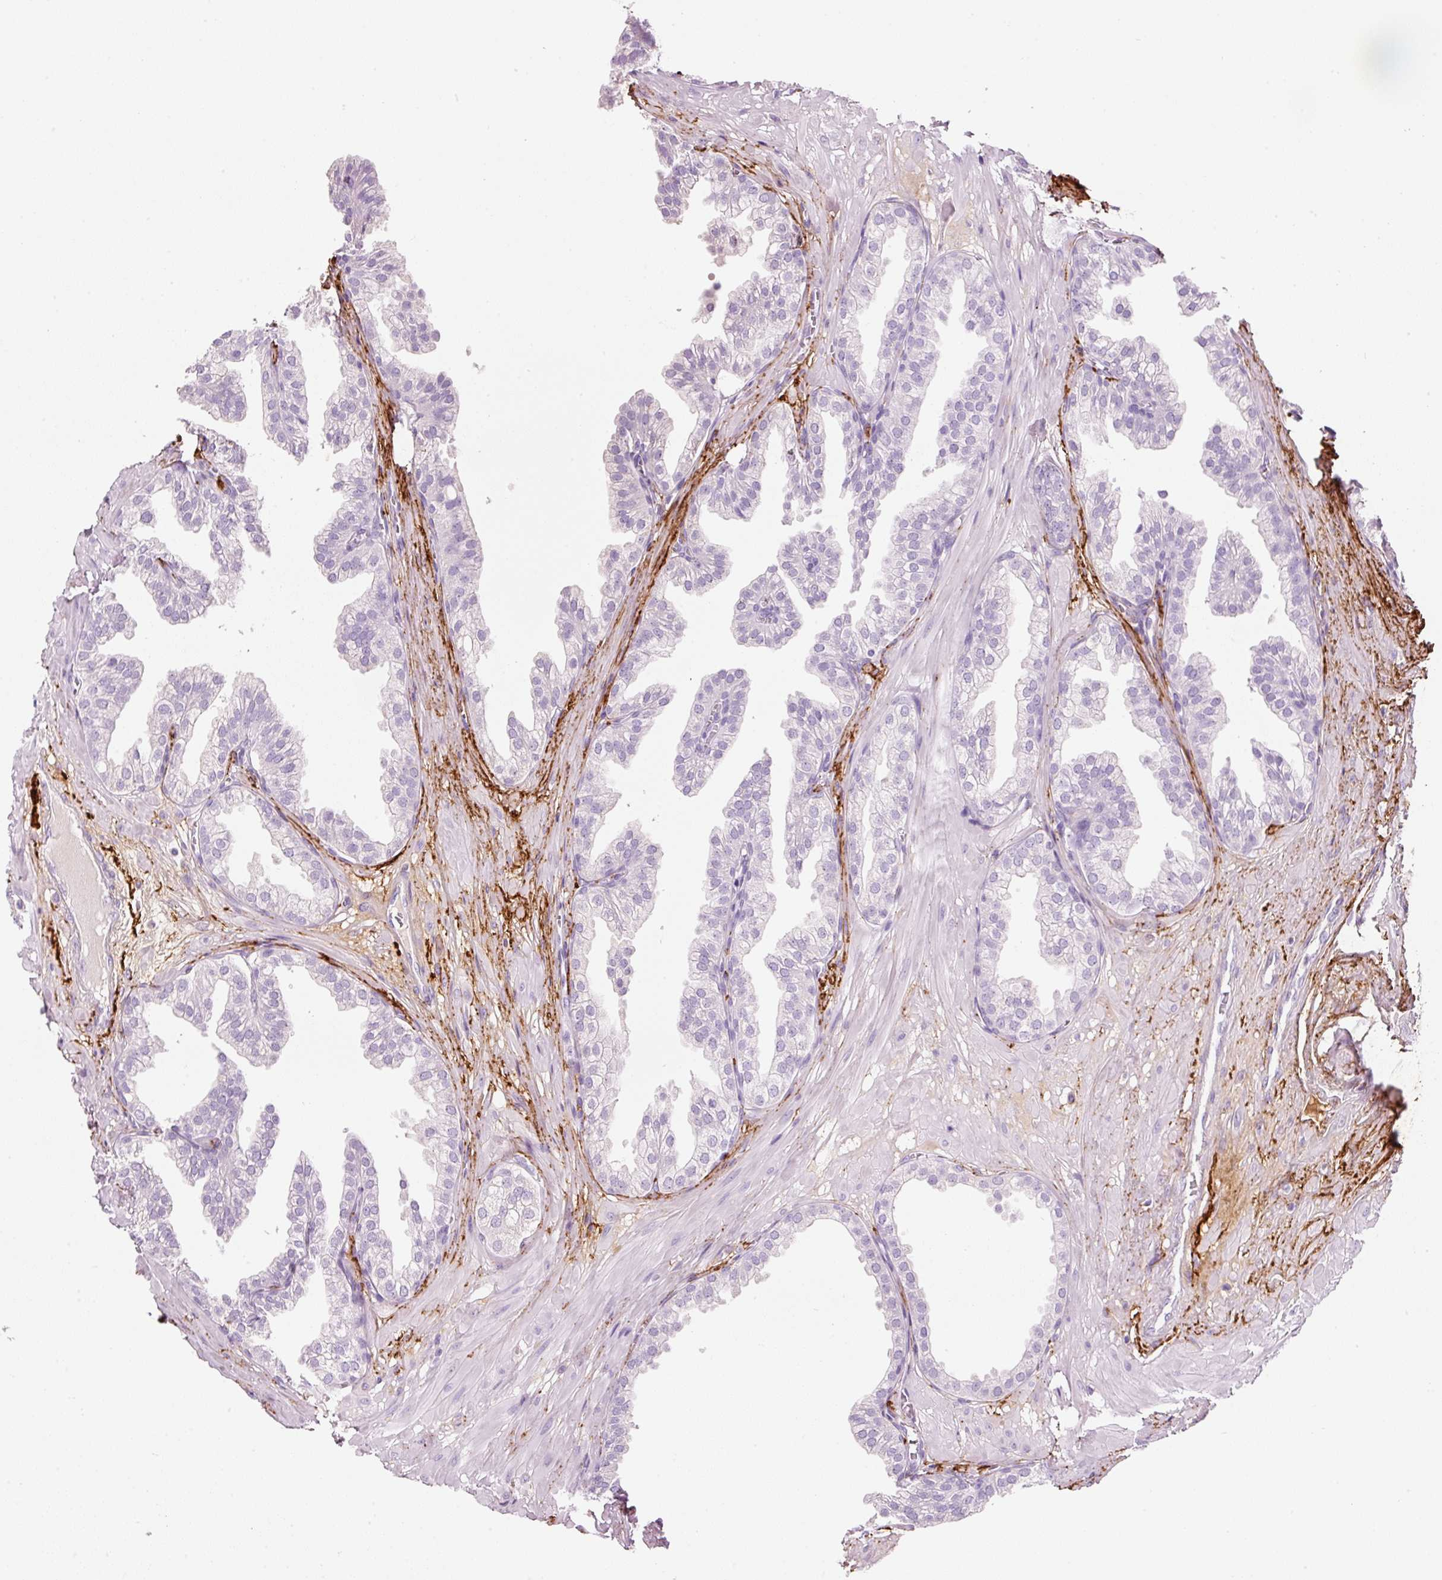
{"staining": {"intensity": "negative", "quantity": "none", "location": "none"}, "tissue": "prostate", "cell_type": "Glandular cells", "image_type": "normal", "snomed": [{"axis": "morphology", "description": "Normal tissue, NOS"}, {"axis": "topography", "description": "Prostate"}, {"axis": "topography", "description": "Peripheral nerve tissue"}], "caption": "An immunohistochemistry micrograph of normal prostate is shown. There is no staining in glandular cells of prostate. (DAB immunohistochemistry (IHC) visualized using brightfield microscopy, high magnification).", "gene": "MFAP4", "patient": {"sex": "male", "age": 55}}